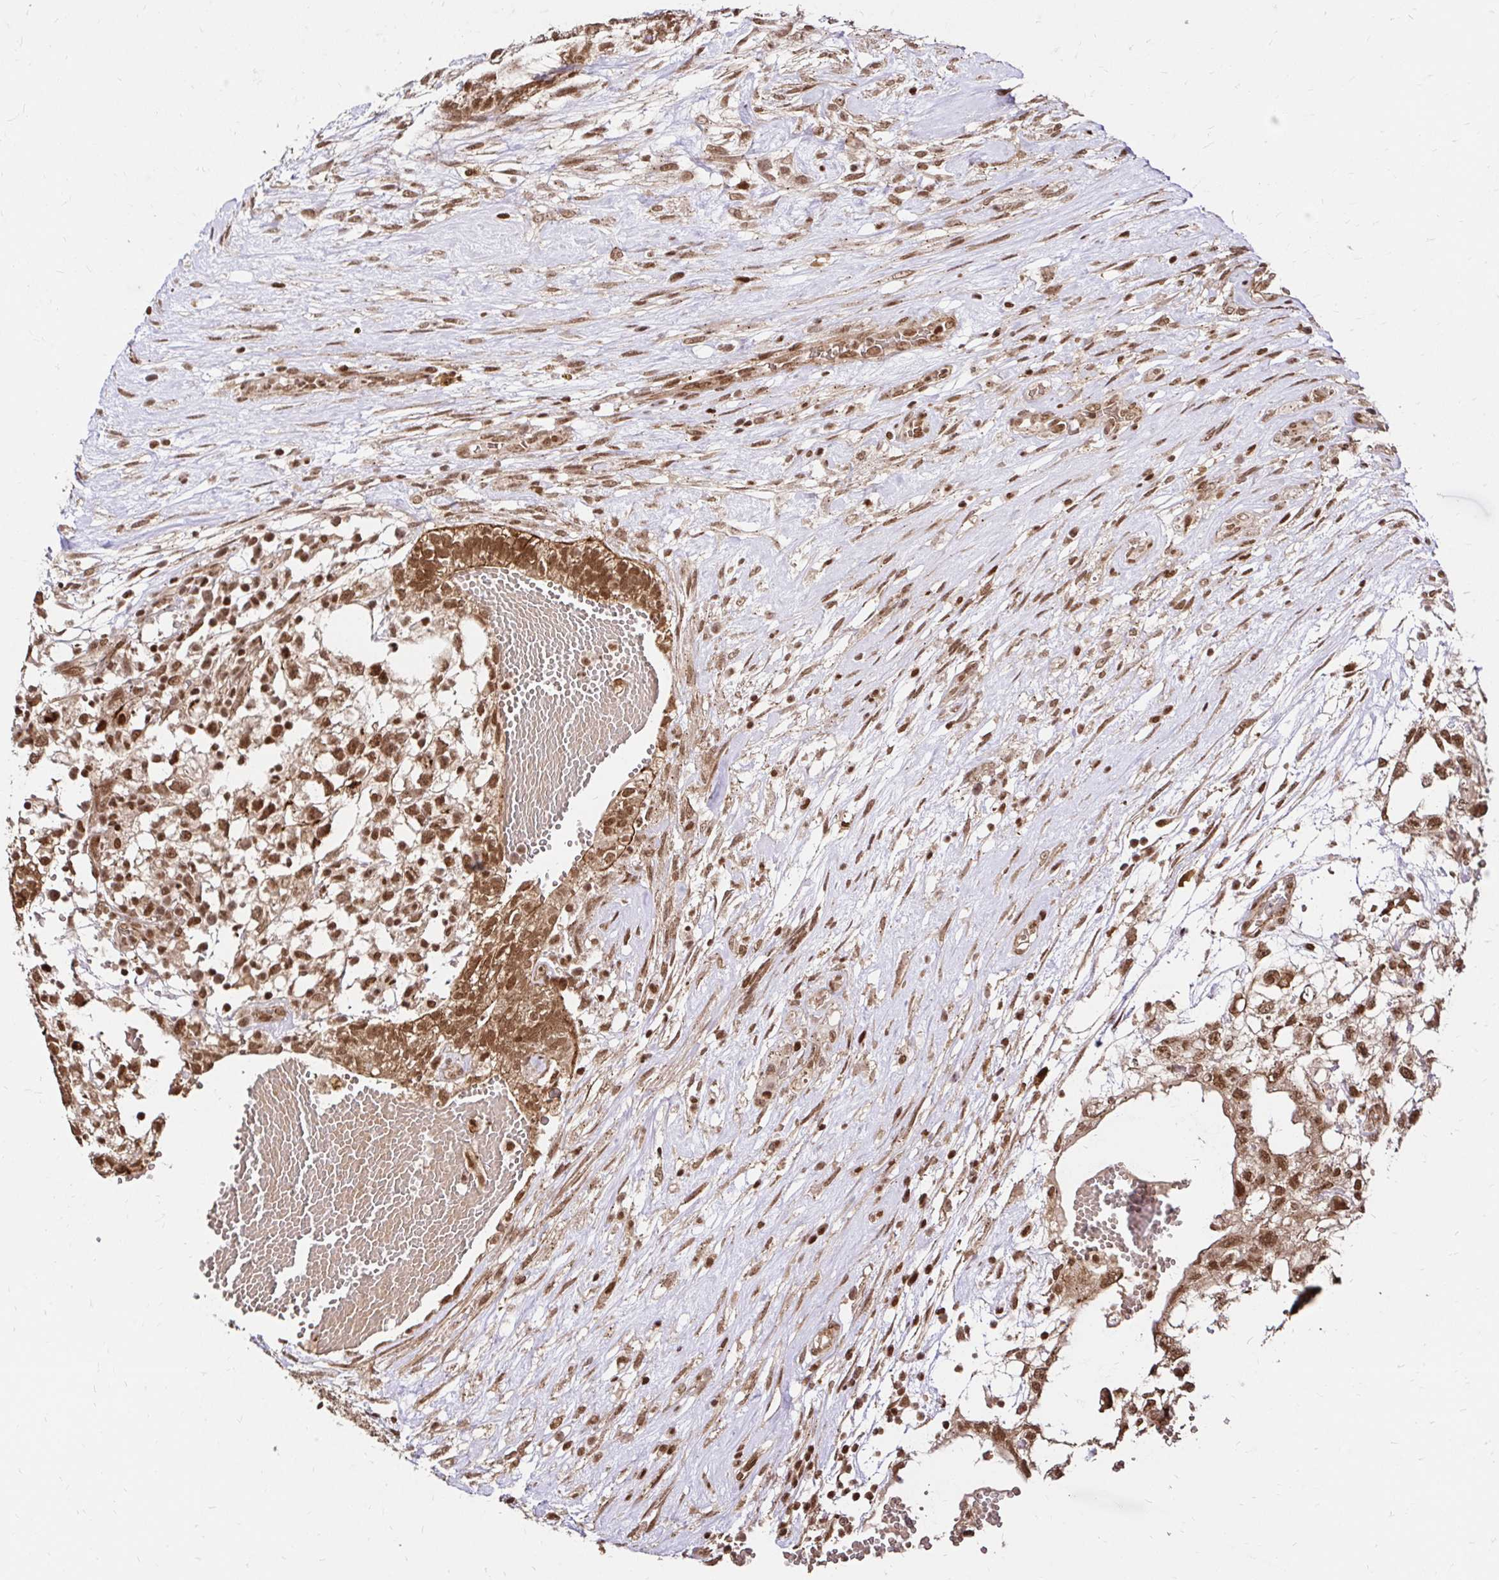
{"staining": {"intensity": "moderate", "quantity": ">75%", "location": "cytoplasmic/membranous,nuclear"}, "tissue": "testis cancer", "cell_type": "Tumor cells", "image_type": "cancer", "snomed": [{"axis": "morphology", "description": "Normal tissue, NOS"}, {"axis": "morphology", "description": "Carcinoma, Embryonal, NOS"}, {"axis": "topography", "description": "Testis"}], "caption": "Protein analysis of testis cancer (embryonal carcinoma) tissue shows moderate cytoplasmic/membranous and nuclear positivity in approximately >75% of tumor cells.", "gene": "GLYR1", "patient": {"sex": "male", "age": 32}}